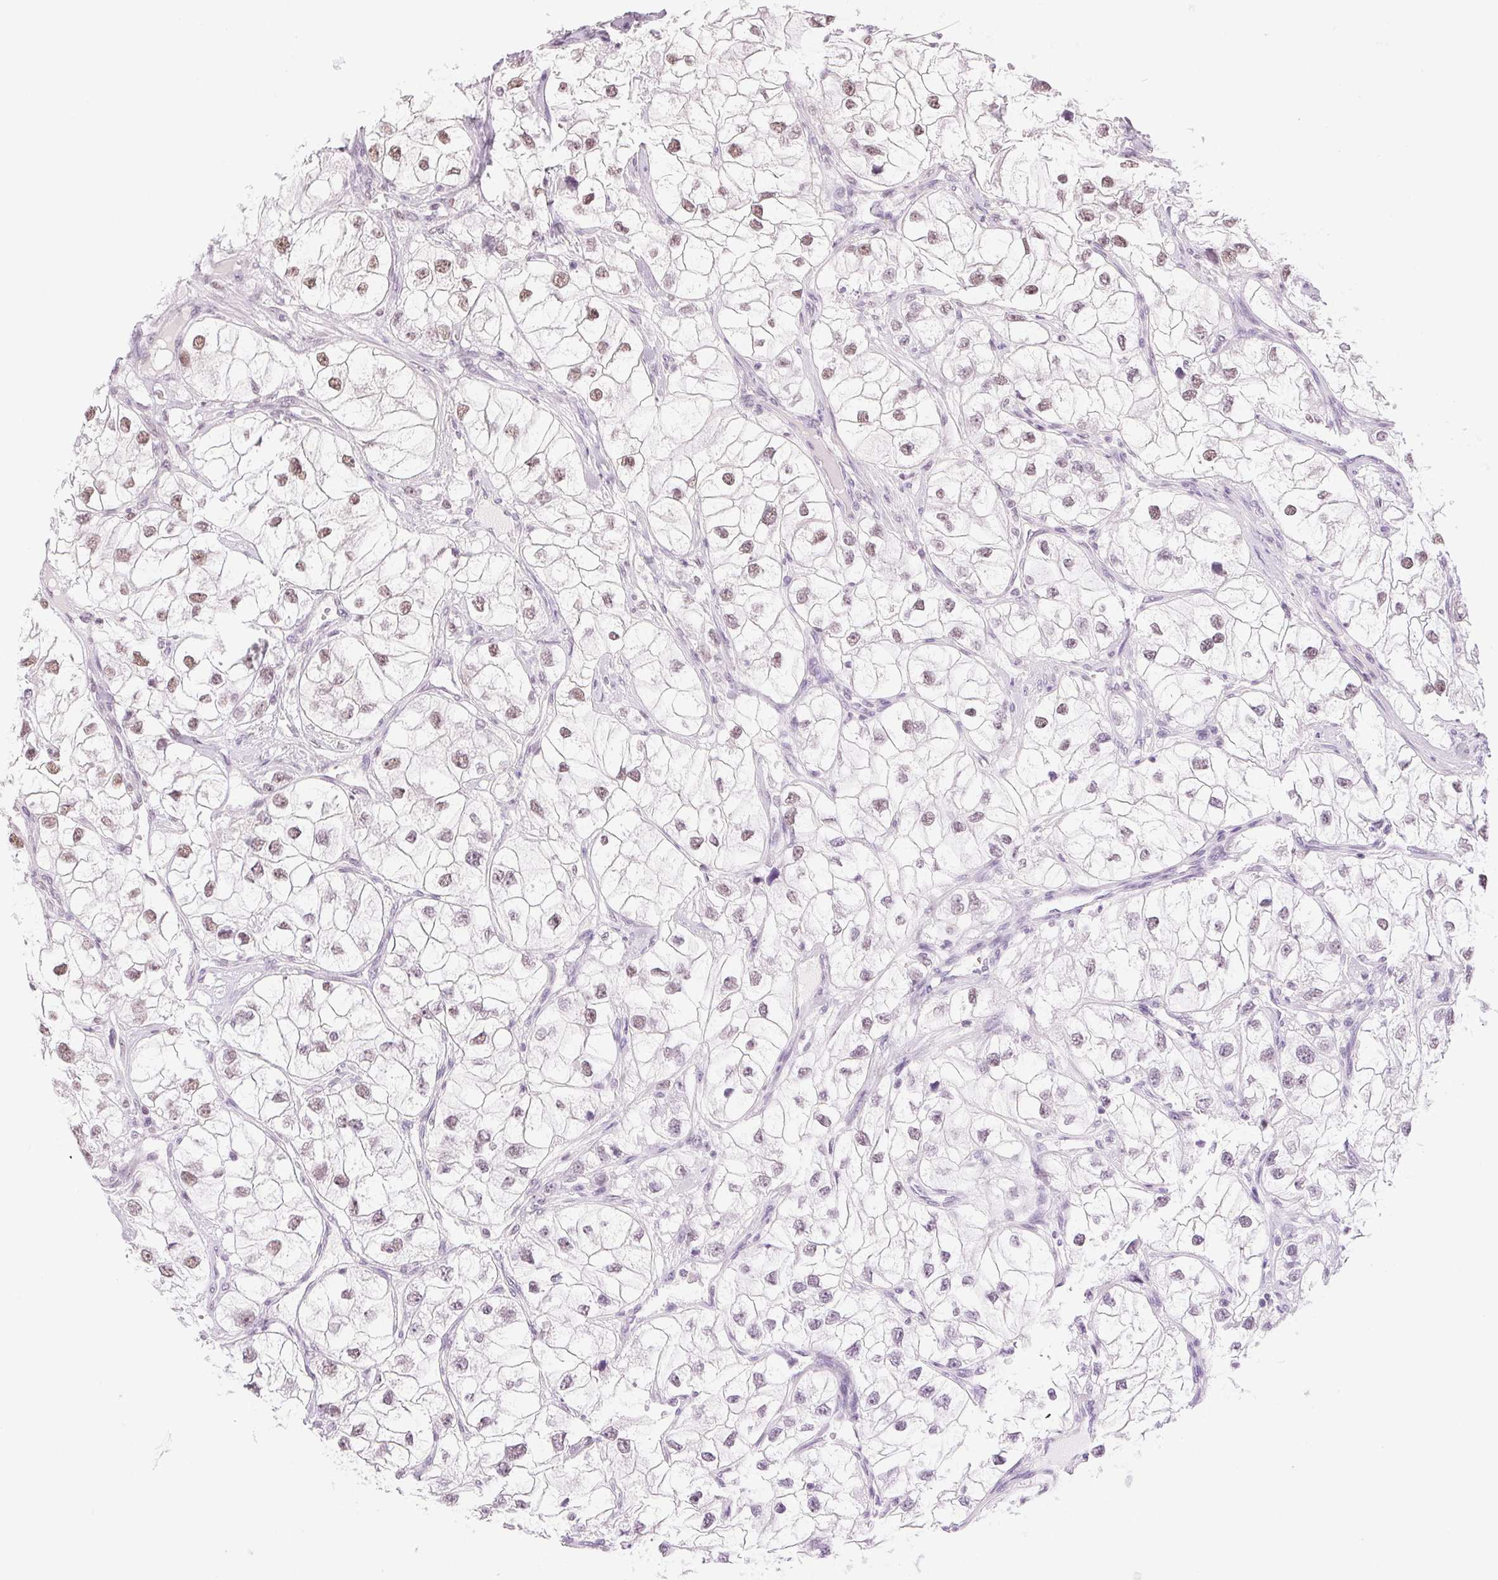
{"staining": {"intensity": "weak", "quantity": "25%-75%", "location": "nuclear"}, "tissue": "renal cancer", "cell_type": "Tumor cells", "image_type": "cancer", "snomed": [{"axis": "morphology", "description": "Adenocarcinoma, NOS"}, {"axis": "topography", "description": "Kidney"}], "caption": "Brown immunohistochemical staining in human renal adenocarcinoma exhibits weak nuclear positivity in approximately 25%-75% of tumor cells.", "gene": "RPRD1B", "patient": {"sex": "male", "age": 59}}